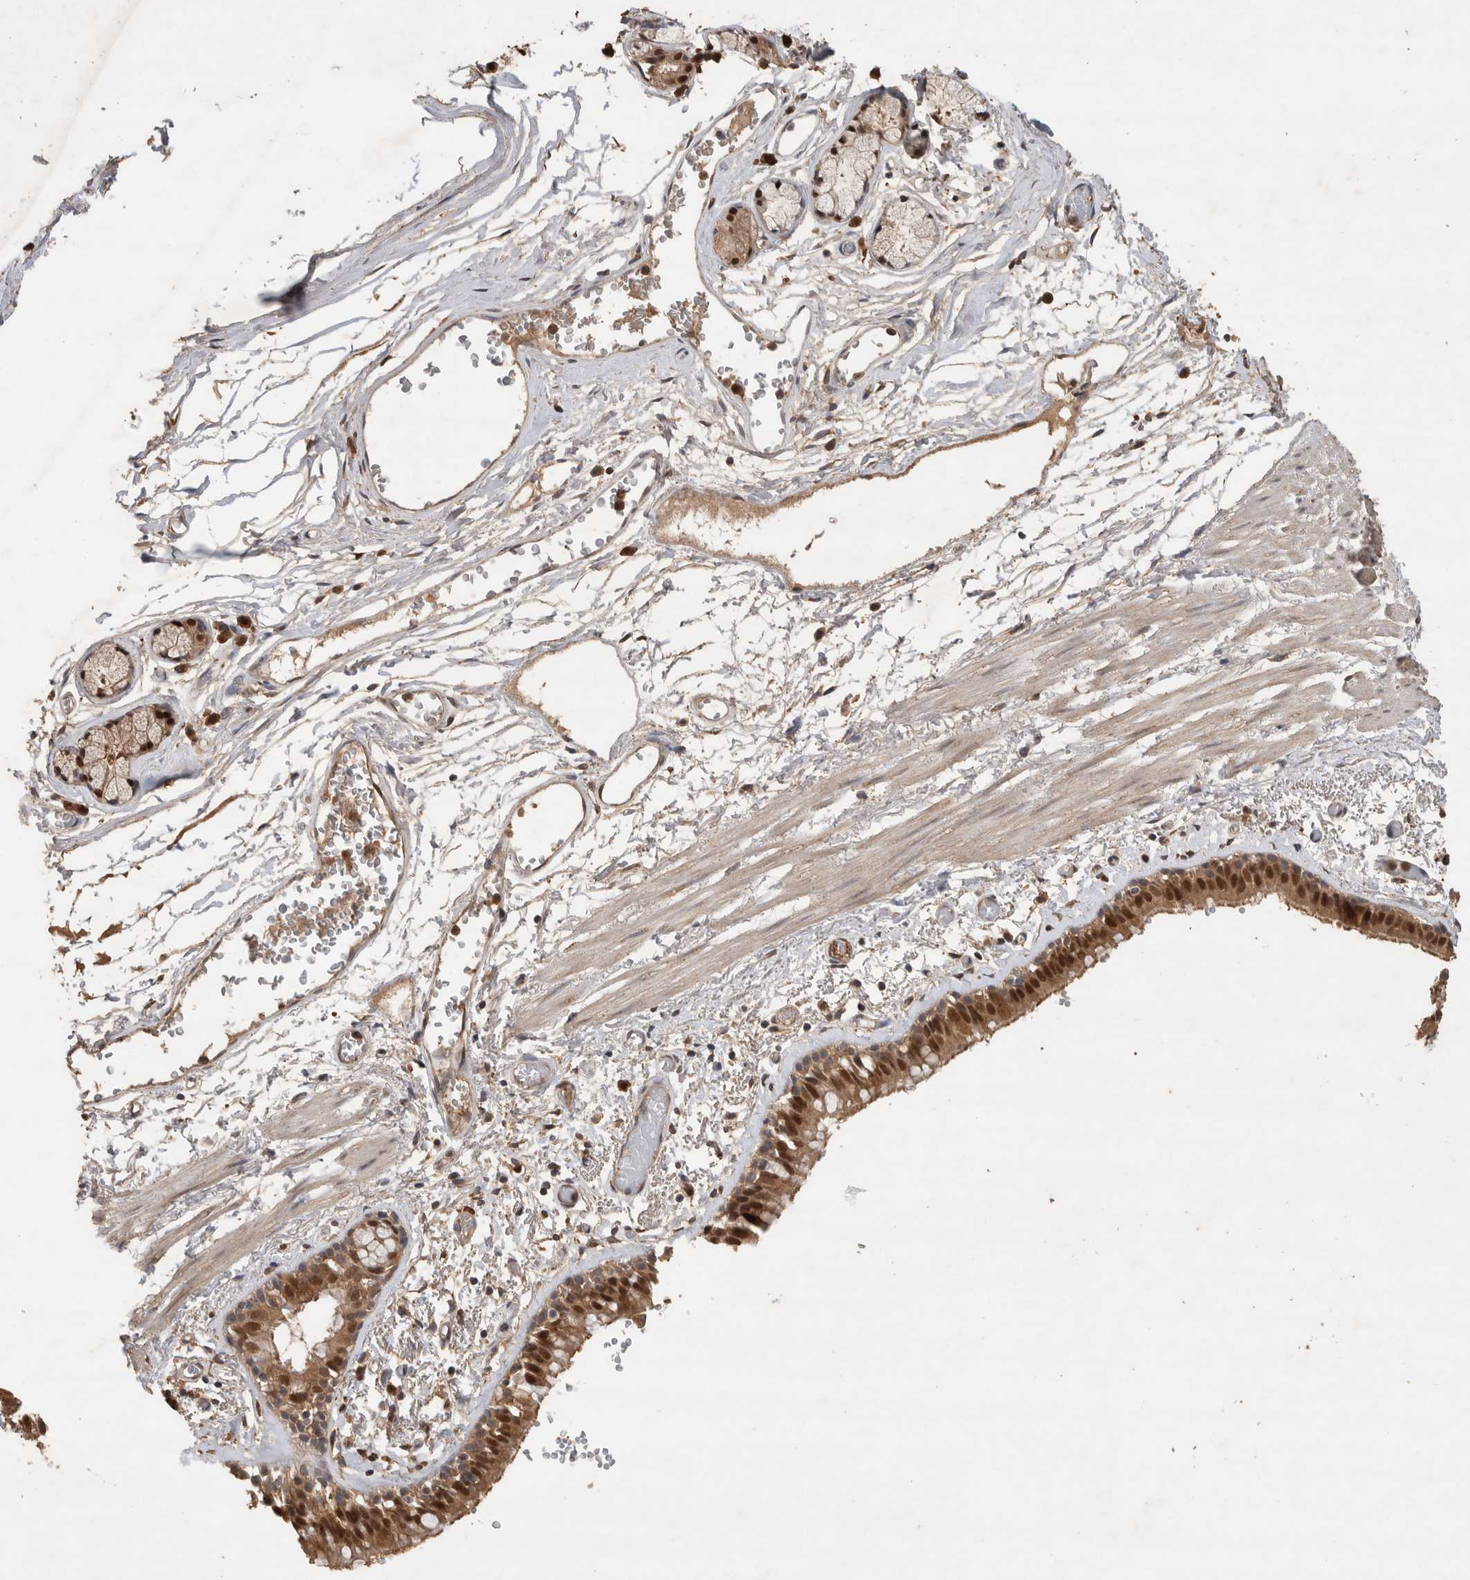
{"staining": {"intensity": "moderate", "quantity": ">75%", "location": "cytoplasmic/membranous,nuclear"}, "tissue": "bronchus", "cell_type": "Respiratory epithelial cells", "image_type": "normal", "snomed": [{"axis": "morphology", "description": "Normal tissue, NOS"}, {"axis": "topography", "description": "Bronchus"}, {"axis": "topography", "description": "Lung"}], "caption": "The micrograph reveals a brown stain indicating the presence of a protein in the cytoplasmic/membranous,nuclear of respiratory epithelial cells in bronchus. The staining is performed using DAB (3,3'-diaminobenzidine) brown chromogen to label protein expression. The nuclei are counter-stained blue using hematoxylin.", "gene": "OTUD7B", "patient": {"sex": "male", "age": 56}}